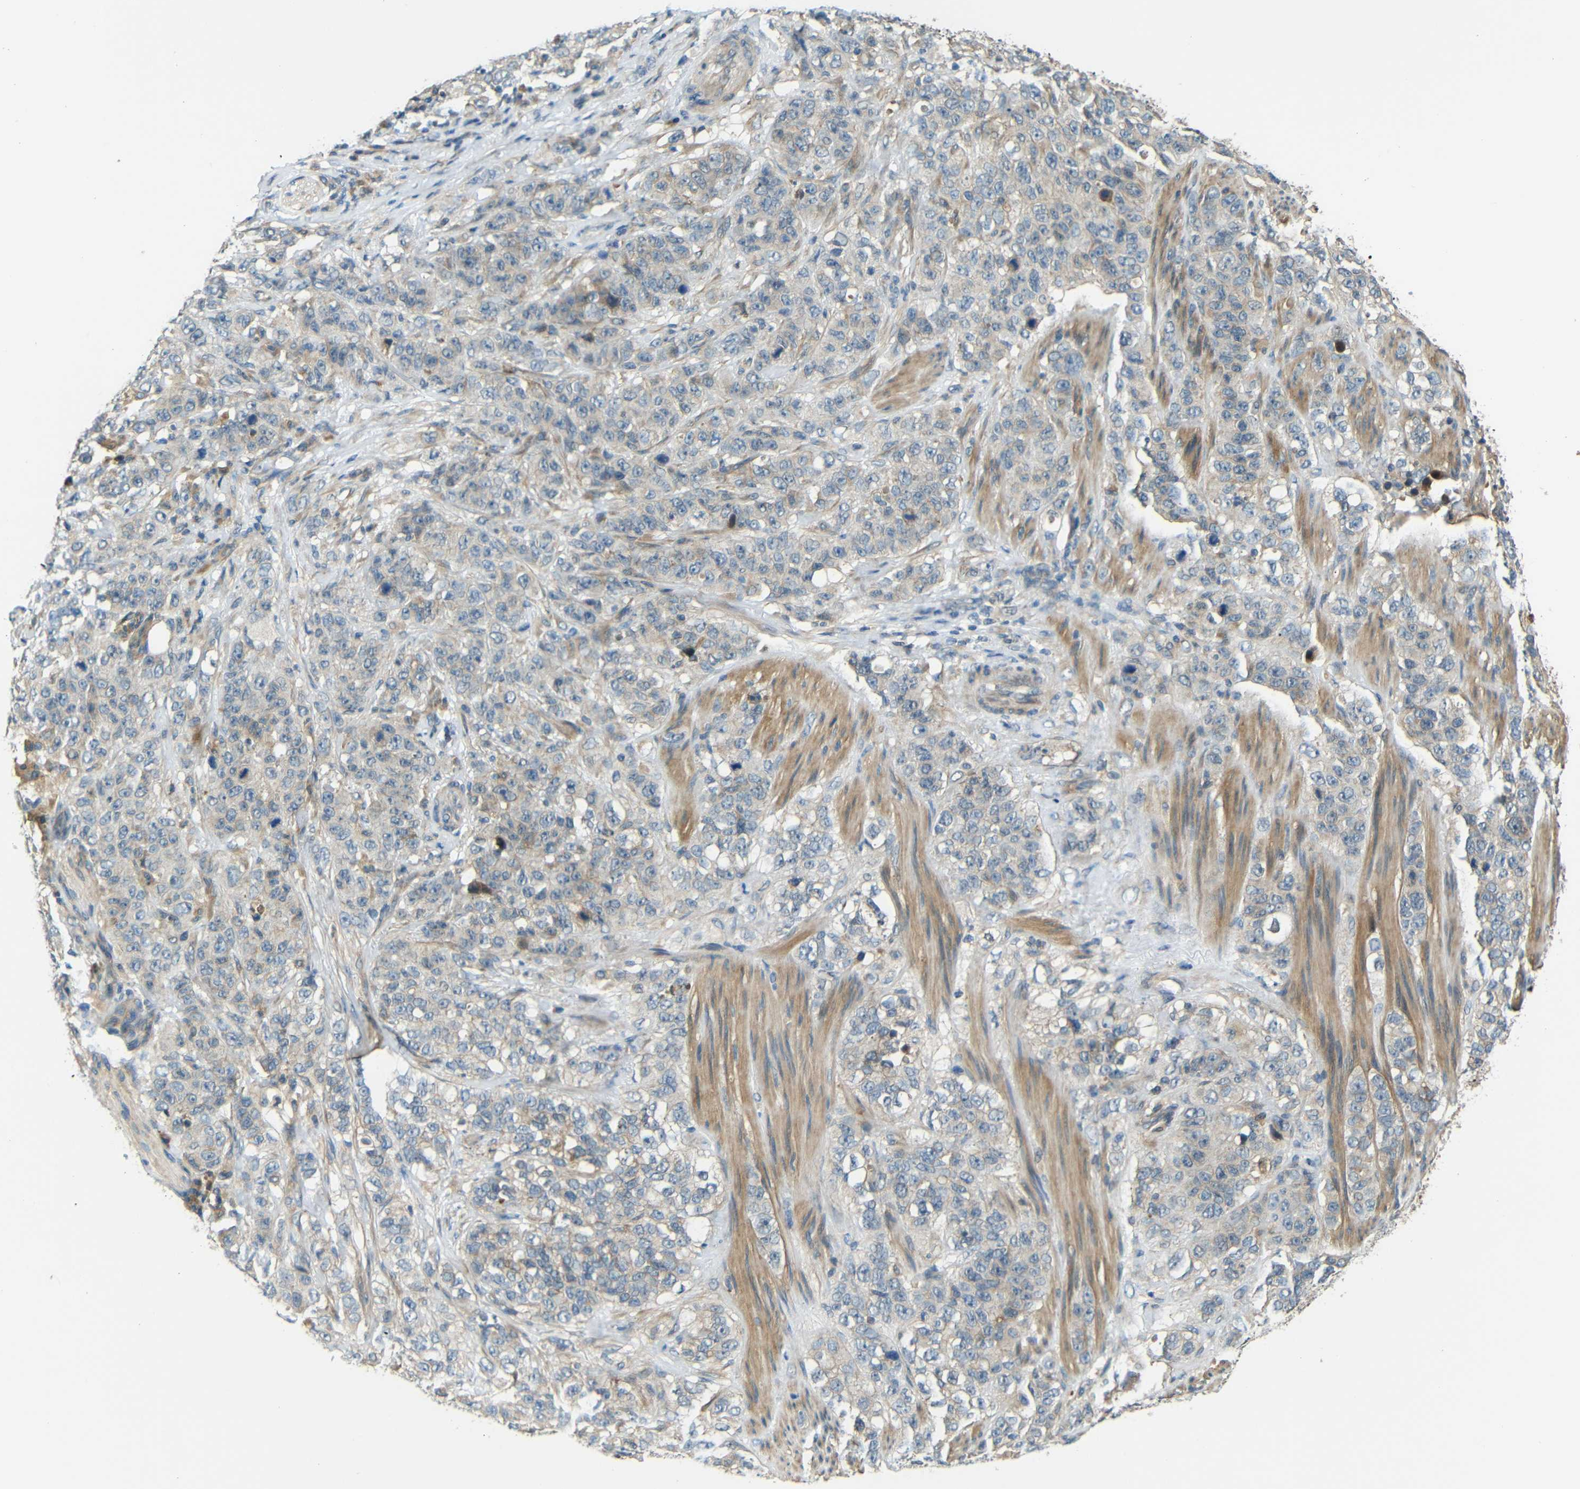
{"staining": {"intensity": "weak", "quantity": "<25%", "location": "cytoplasmic/membranous"}, "tissue": "stomach cancer", "cell_type": "Tumor cells", "image_type": "cancer", "snomed": [{"axis": "morphology", "description": "Adenocarcinoma, NOS"}, {"axis": "topography", "description": "Stomach"}], "caption": "Tumor cells show no significant staining in stomach cancer.", "gene": "FNDC3A", "patient": {"sex": "male", "age": 48}}